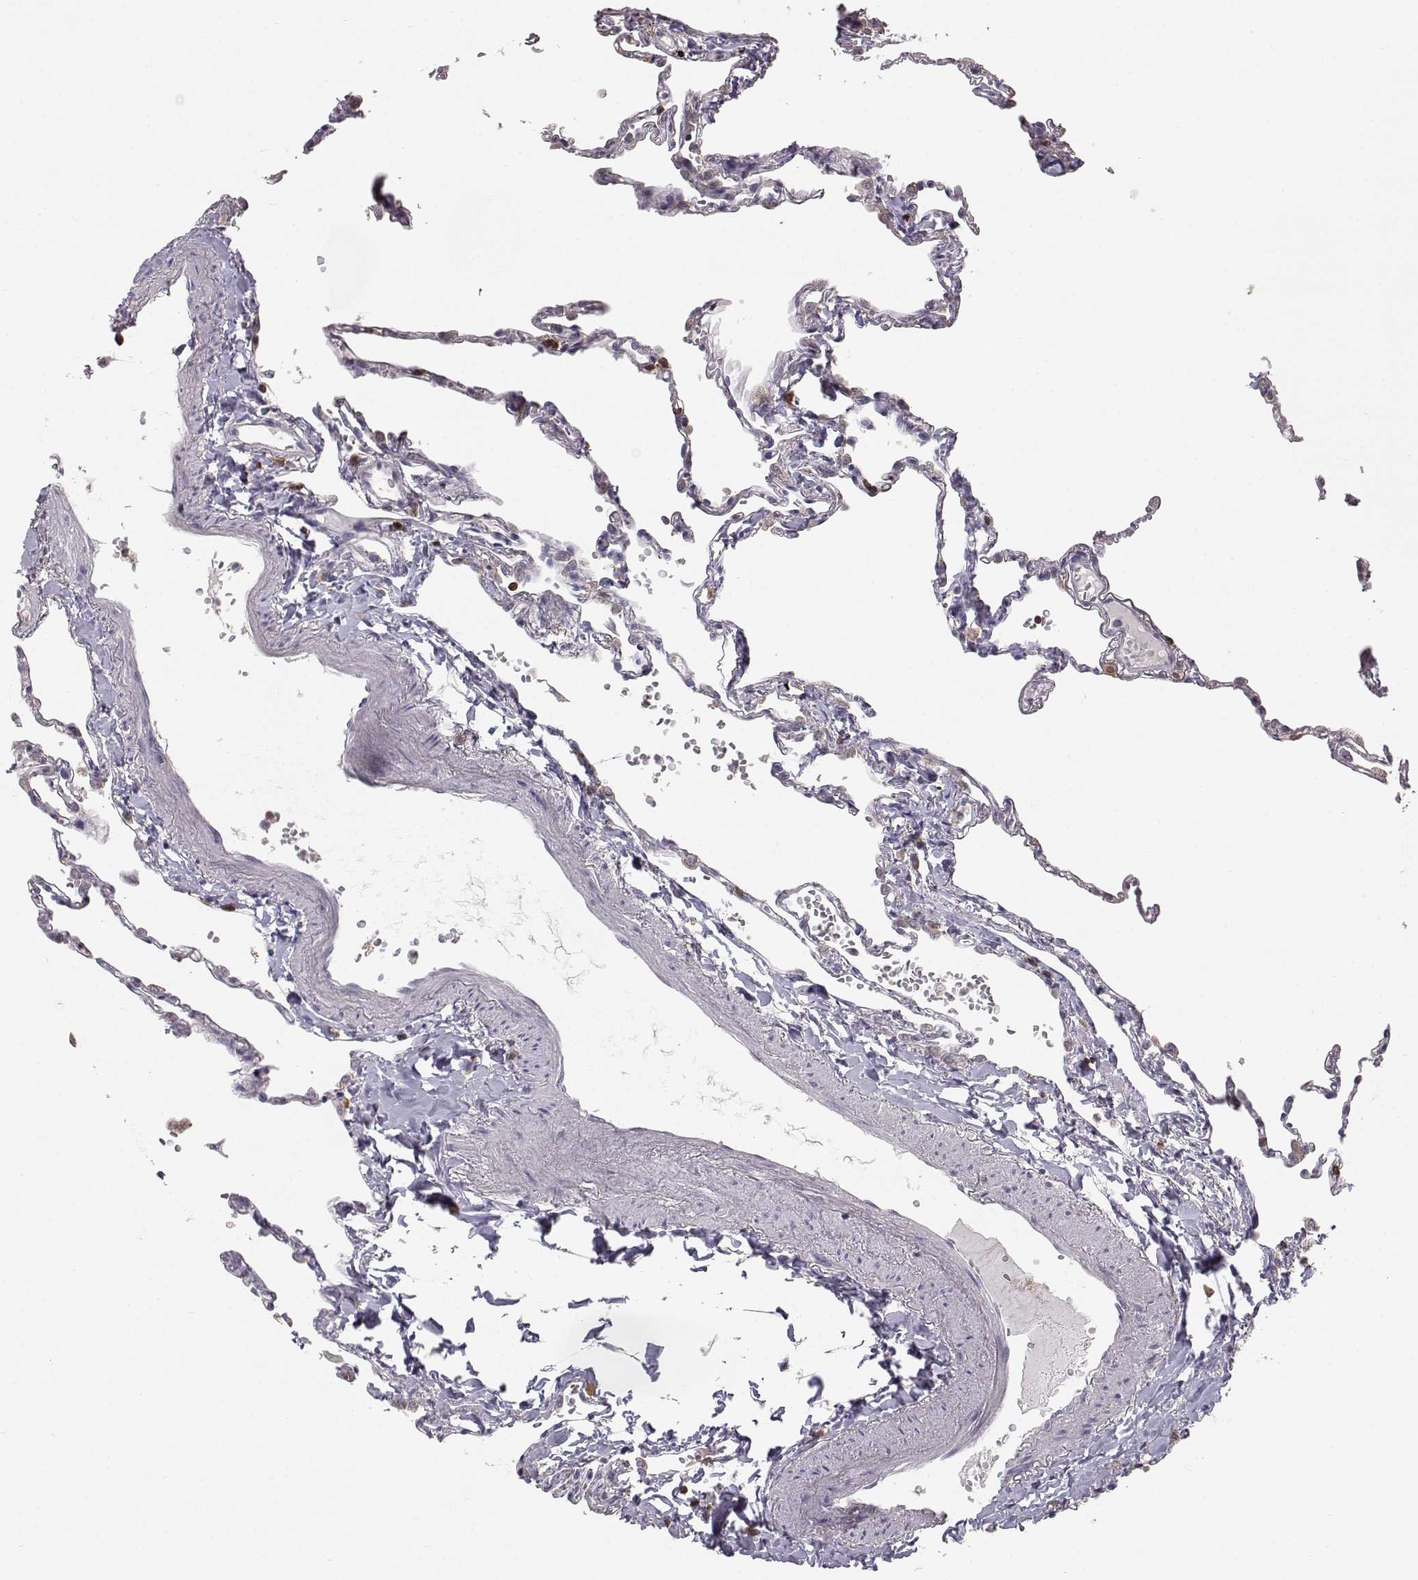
{"staining": {"intensity": "negative", "quantity": "none", "location": "none"}, "tissue": "lung", "cell_type": "Alveolar cells", "image_type": "normal", "snomed": [{"axis": "morphology", "description": "Normal tissue, NOS"}, {"axis": "topography", "description": "Lung"}], "caption": "Alveolar cells show no significant protein expression in benign lung. (DAB (3,3'-diaminobenzidine) IHC visualized using brightfield microscopy, high magnification).", "gene": "GRAP2", "patient": {"sex": "male", "age": 78}}